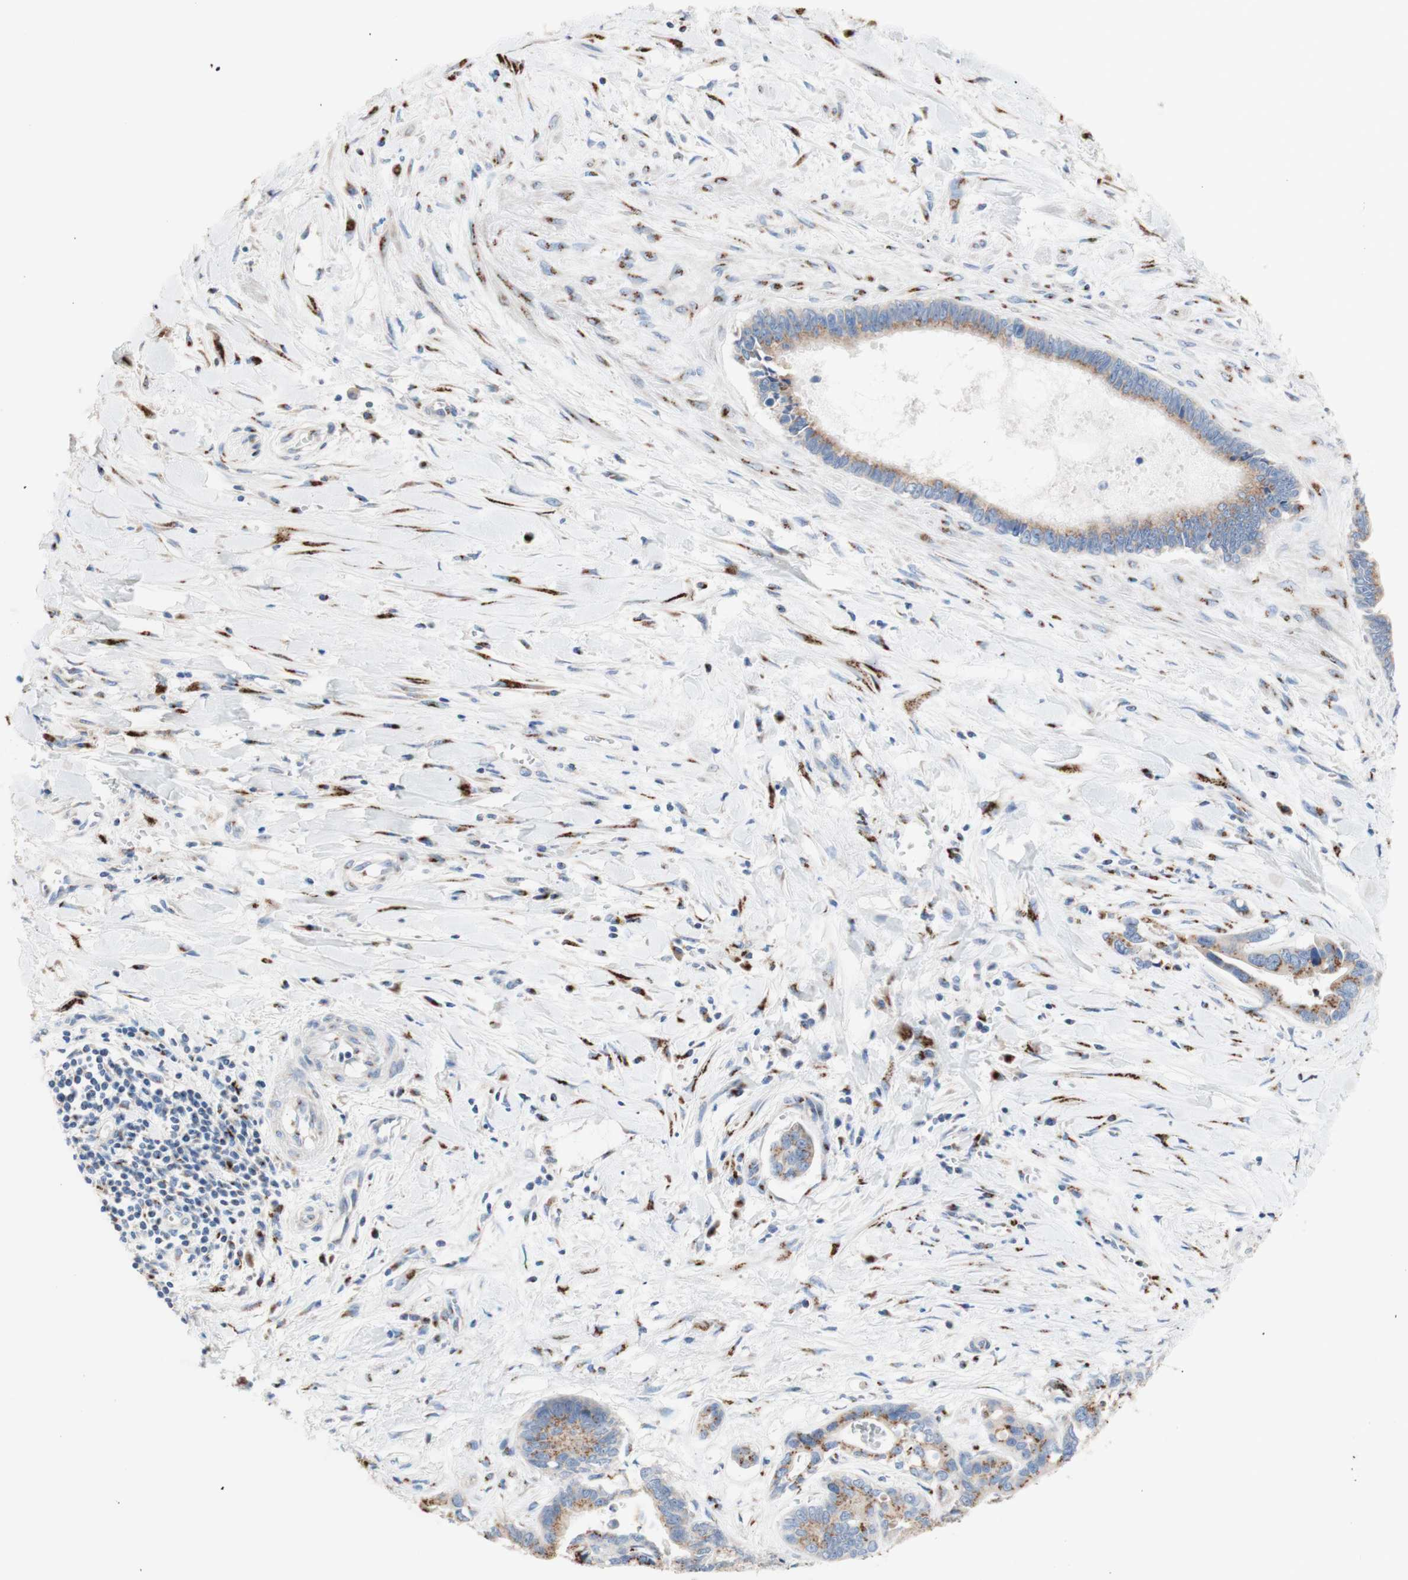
{"staining": {"intensity": "weak", "quantity": ">75%", "location": "cytoplasmic/membranous"}, "tissue": "liver cancer", "cell_type": "Tumor cells", "image_type": "cancer", "snomed": [{"axis": "morphology", "description": "Cholangiocarcinoma"}, {"axis": "topography", "description": "Liver"}], "caption": "Weak cytoplasmic/membranous staining is identified in approximately >75% of tumor cells in liver cancer.", "gene": "GALNT2", "patient": {"sex": "female", "age": 65}}